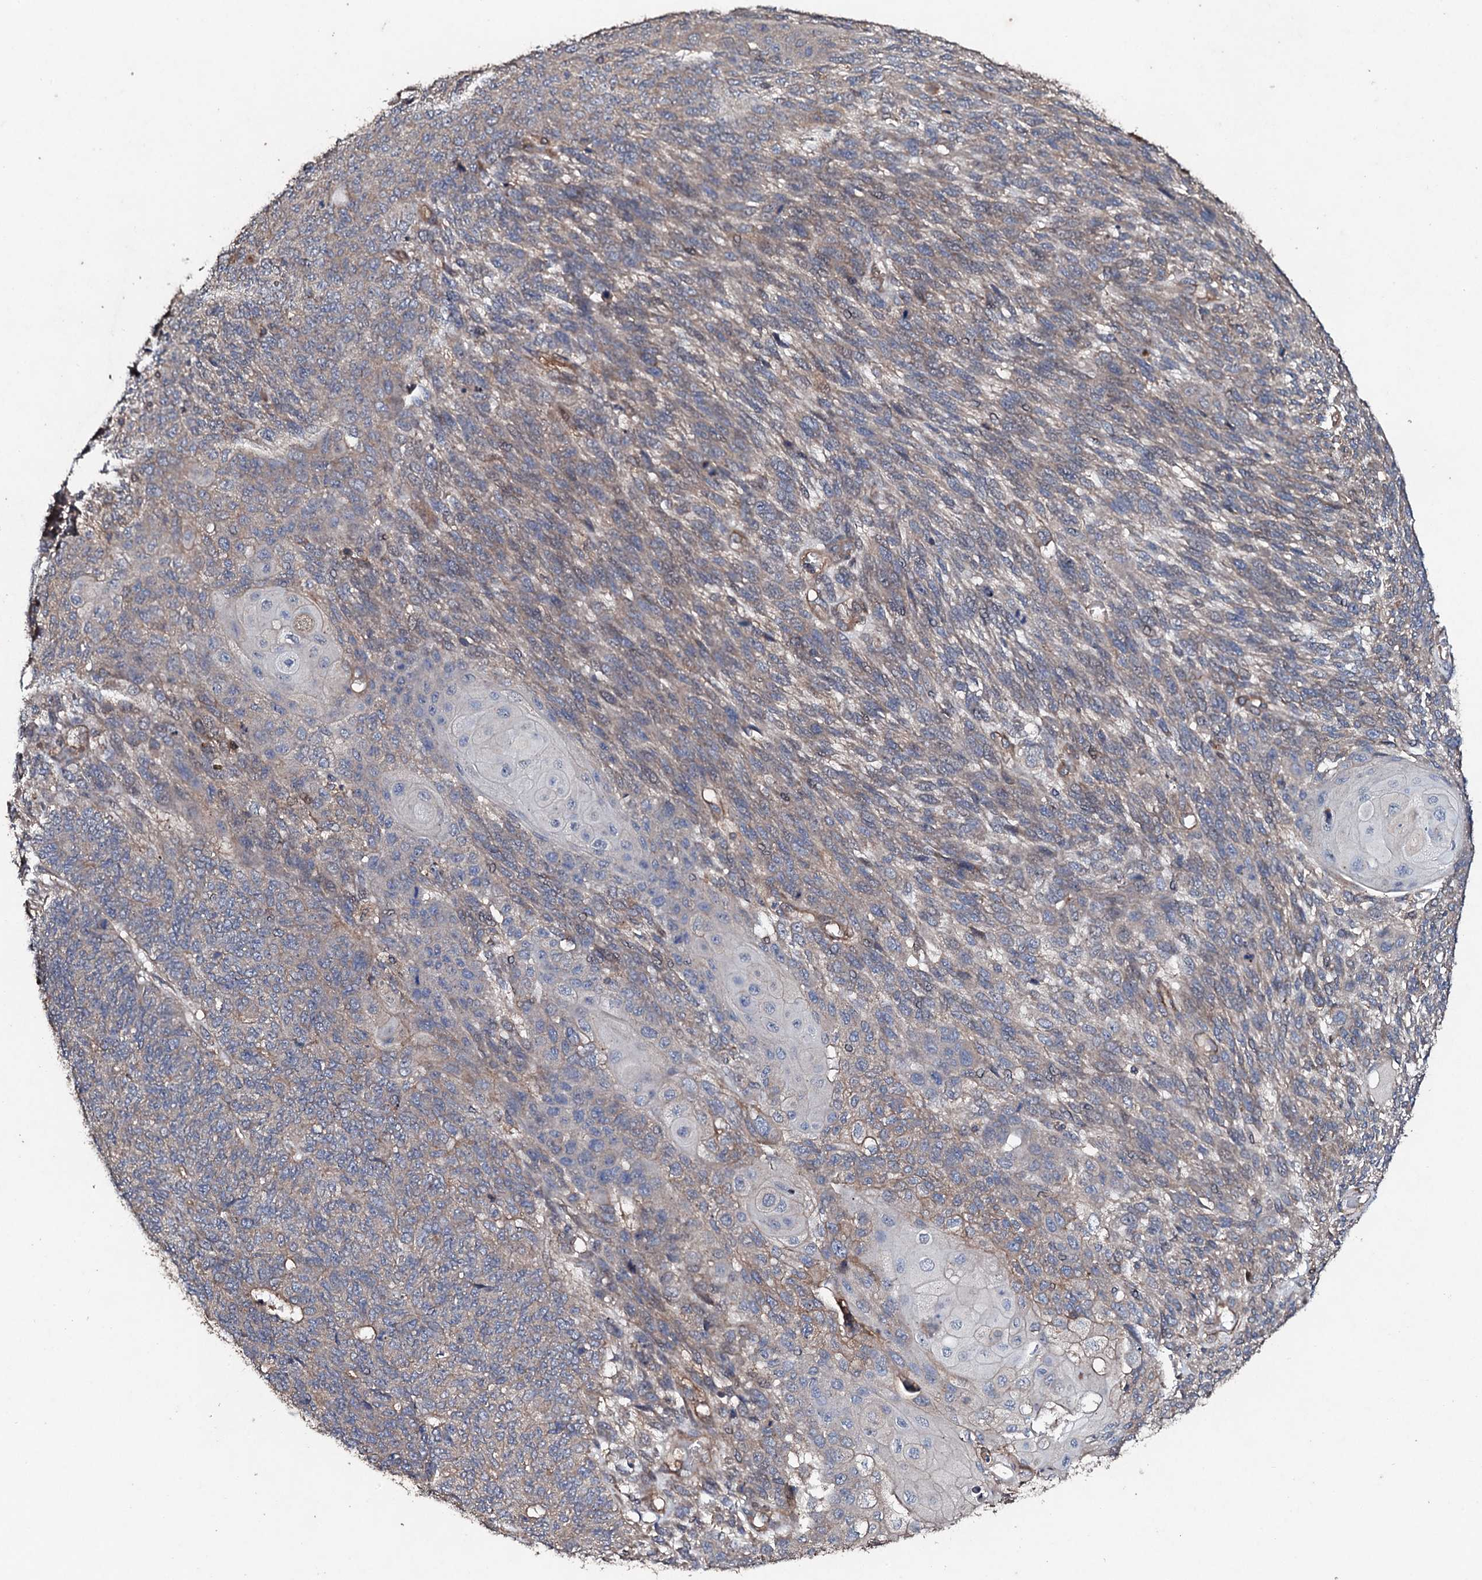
{"staining": {"intensity": "weak", "quantity": "<25%", "location": "cytoplasmic/membranous"}, "tissue": "endometrial cancer", "cell_type": "Tumor cells", "image_type": "cancer", "snomed": [{"axis": "morphology", "description": "Adenocarcinoma, NOS"}, {"axis": "topography", "description": "Endometrium"}], "caption": "This micrograph is of endometrial adenocarcinoma stained with immunohistochemistry (IHC) to label a protein in brown with the nuclei are counter-stained blue. There is no expression in tumor cells.", "gene": "MOCOS", "patient": {"sex": "female", "age": 32}}